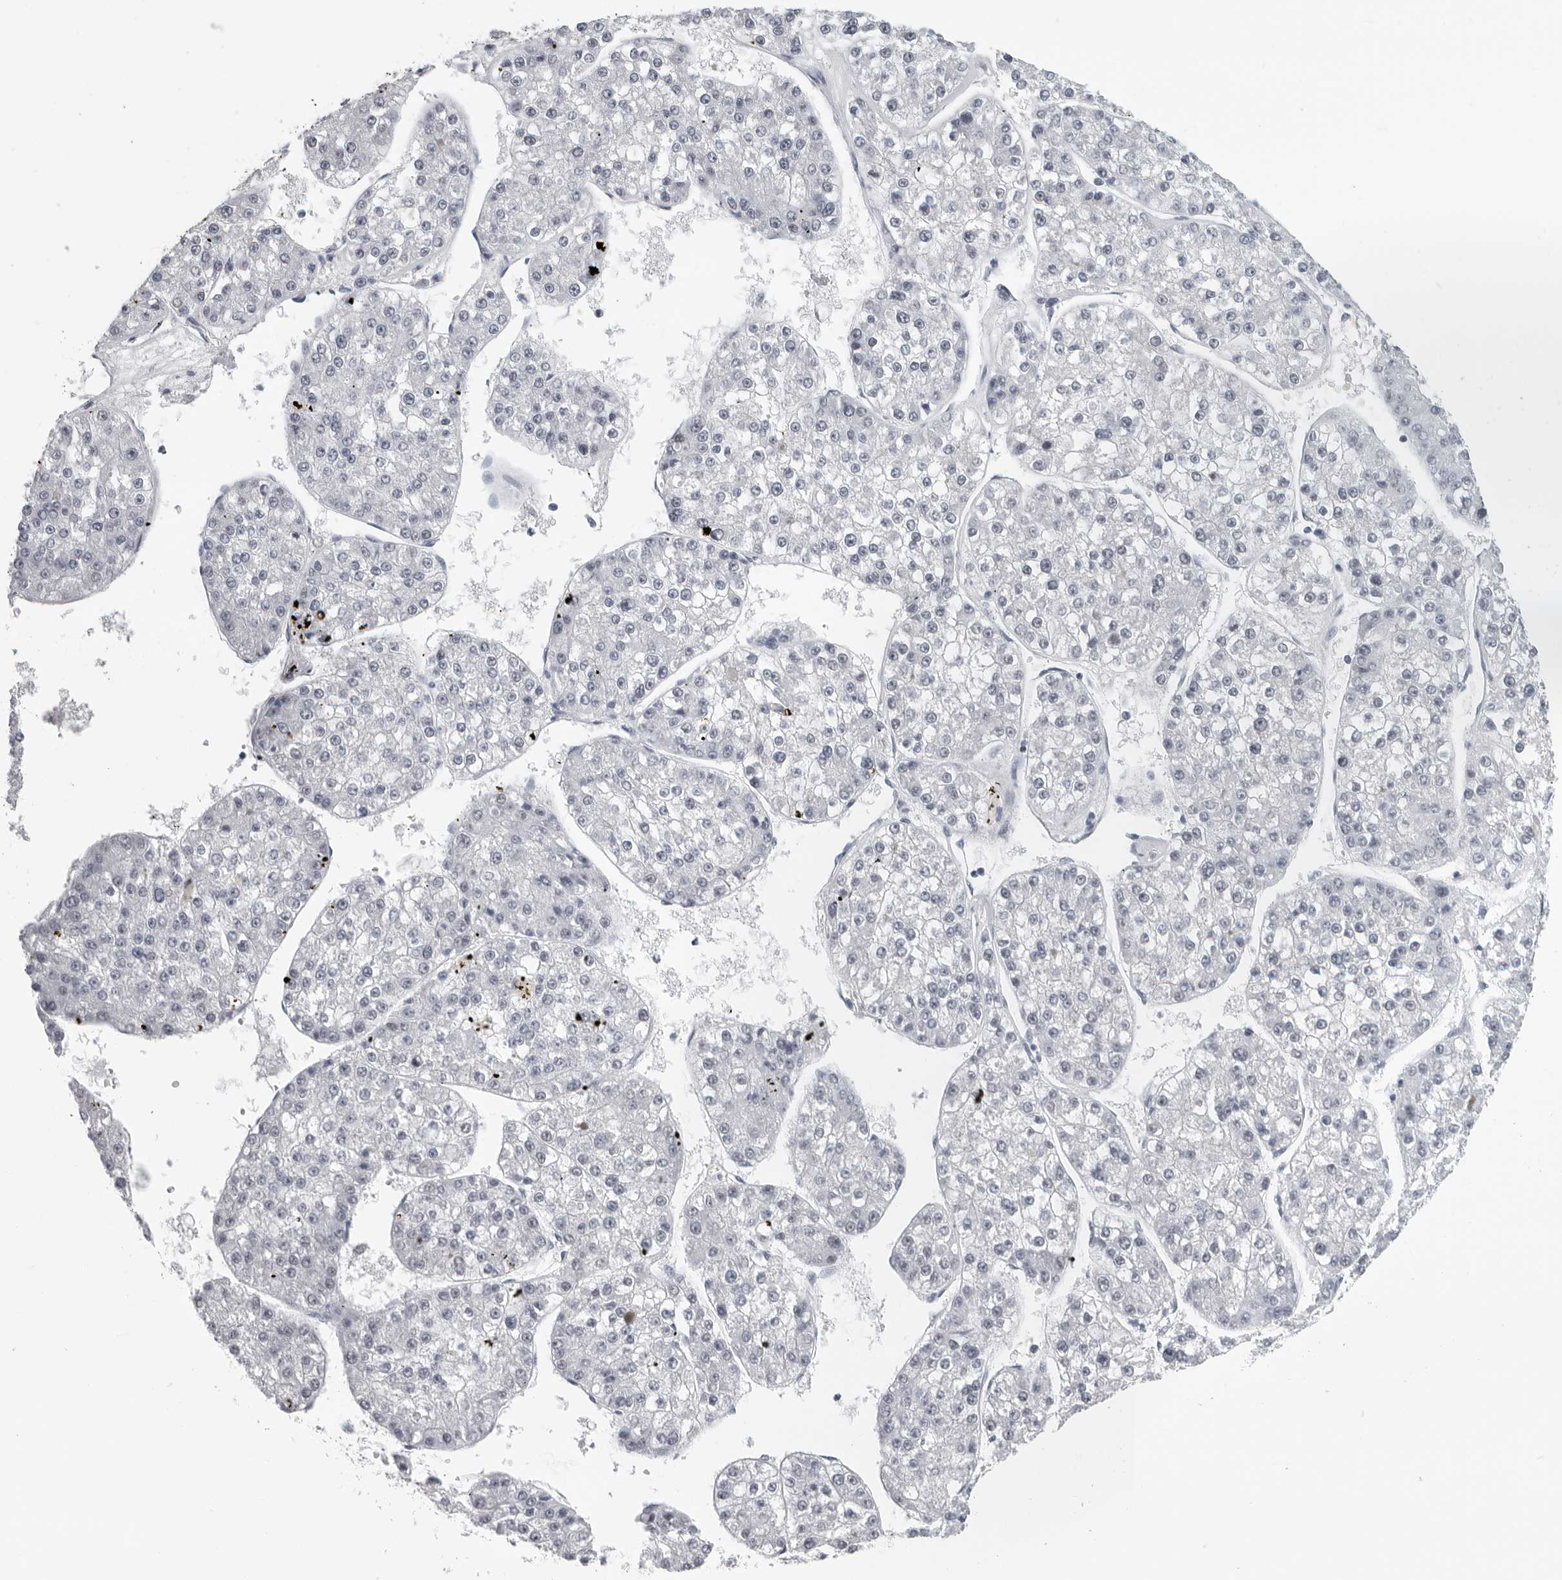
{"staining": {"intensity": "negative", "quantity": "none", "location": "none"}, "tissue": "liver cancer", "cell_type": "Tumor cells", "image_type": "cancer", "snomed": [{"axis": "morphology", "description": "Carcinoma, Hepatocellular, NOS"}, {"axis": "topography", "description": "Liver"}], "caption": "IHC of liver cancer shows no expression in tumor cells. The staining is performed using DAB brown chromogen with nuclei counter-stained in using hematoxylin.", "gene": "SATB2", "patient": {"sex": "female", "age": 73}}